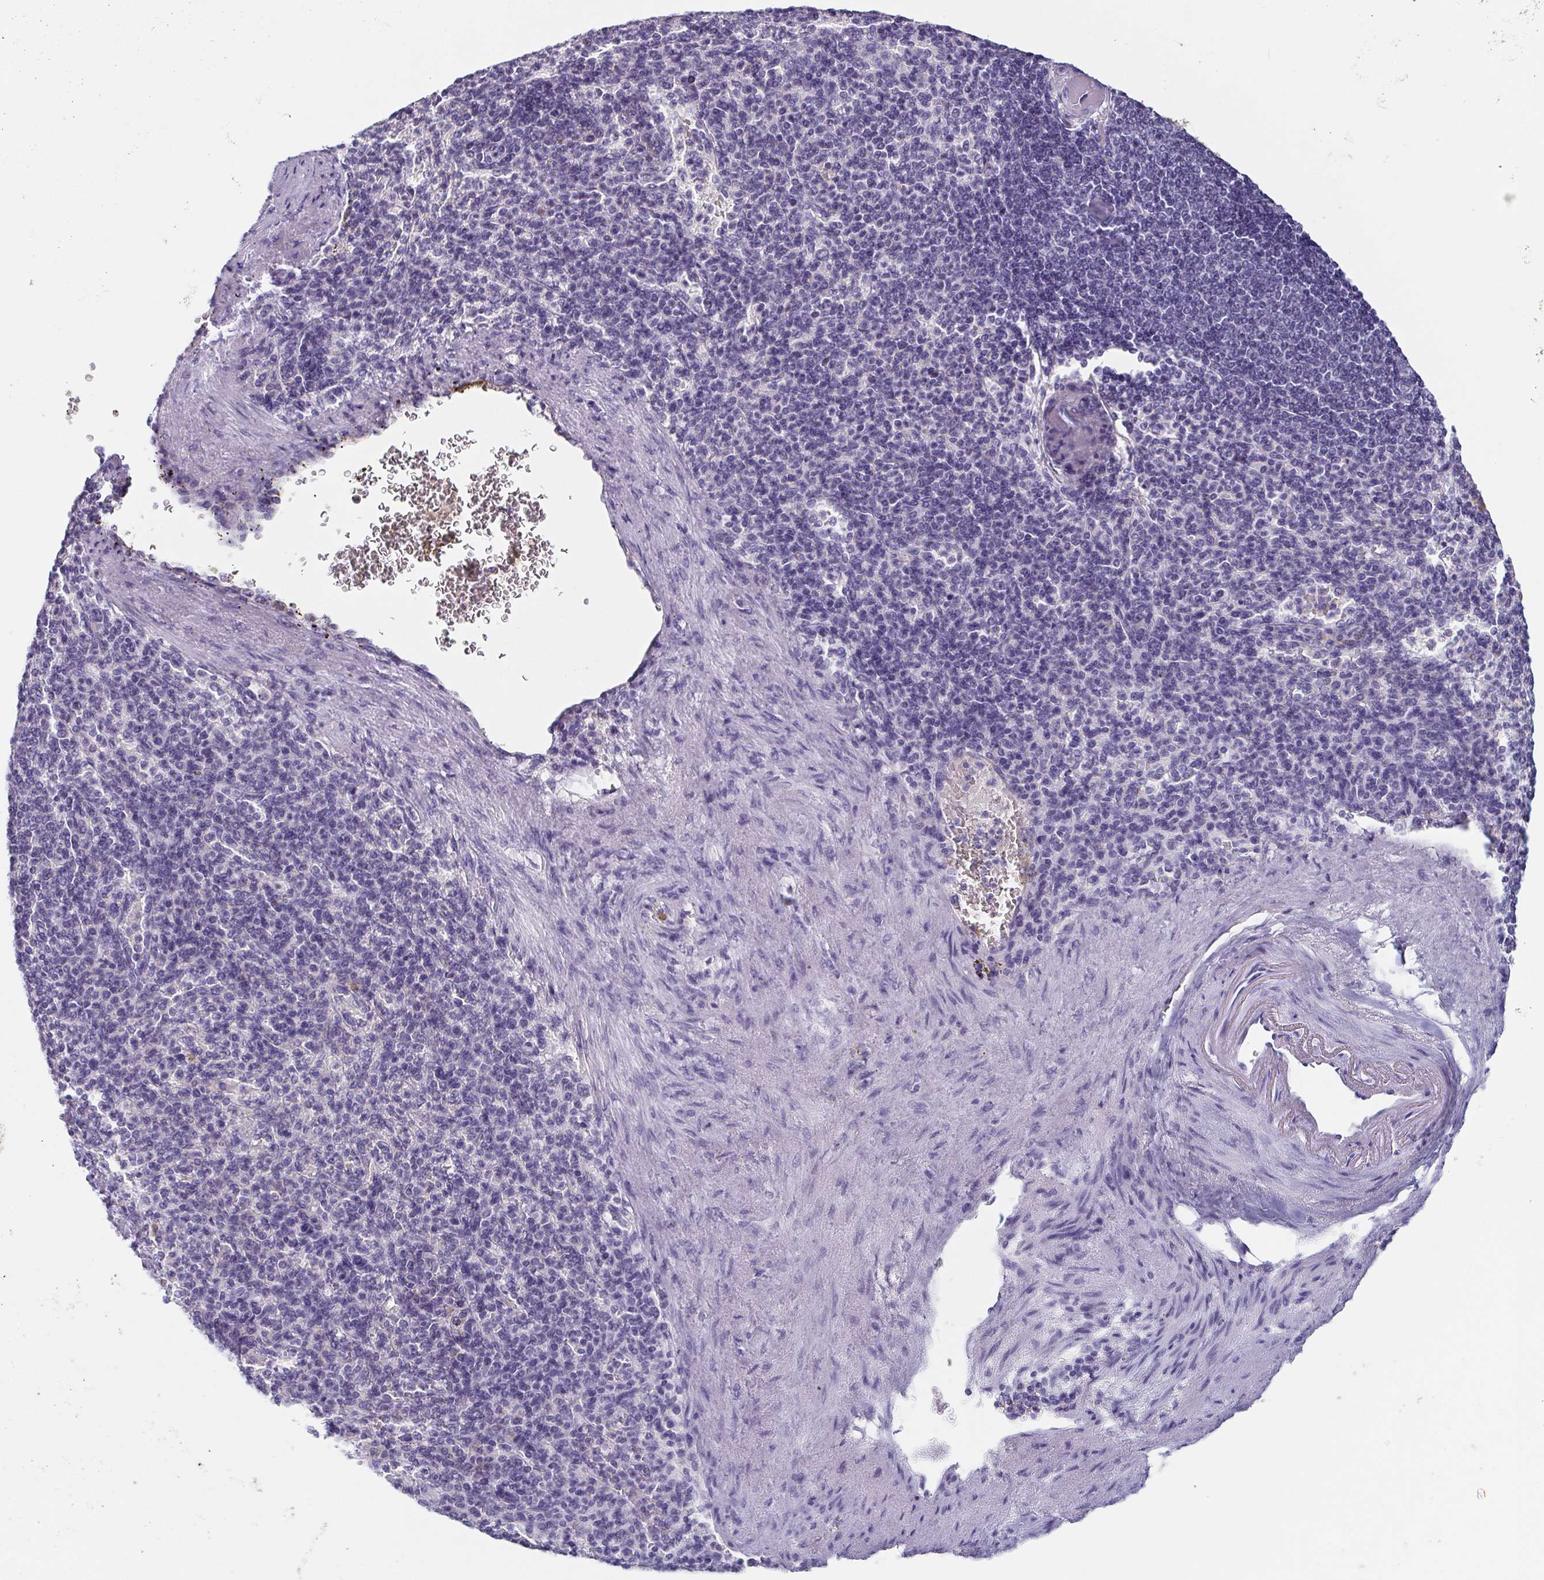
{"staining": {"intensity": "negative", "quantity": "none", "location": "none"}, "tissue": "spleen", "cell_type": "Cells in red pulp", "image_type": "normal", "snomed": [{"axis": "morphology", "description": "Normal tissue, NOS"}, {"axis": "topography", "description": "Spleen"}], "caption": "High power microscopy histopathology image of an immunohistochemistry photomicrograph of benign spleen, revealing no significant expression in cells in red pulp. (DAB immunohistochemistry (IHC) with hematoxylin counter stain).", "gene": "ITLN1", "patient": {"sex": "female", "age": 74}}